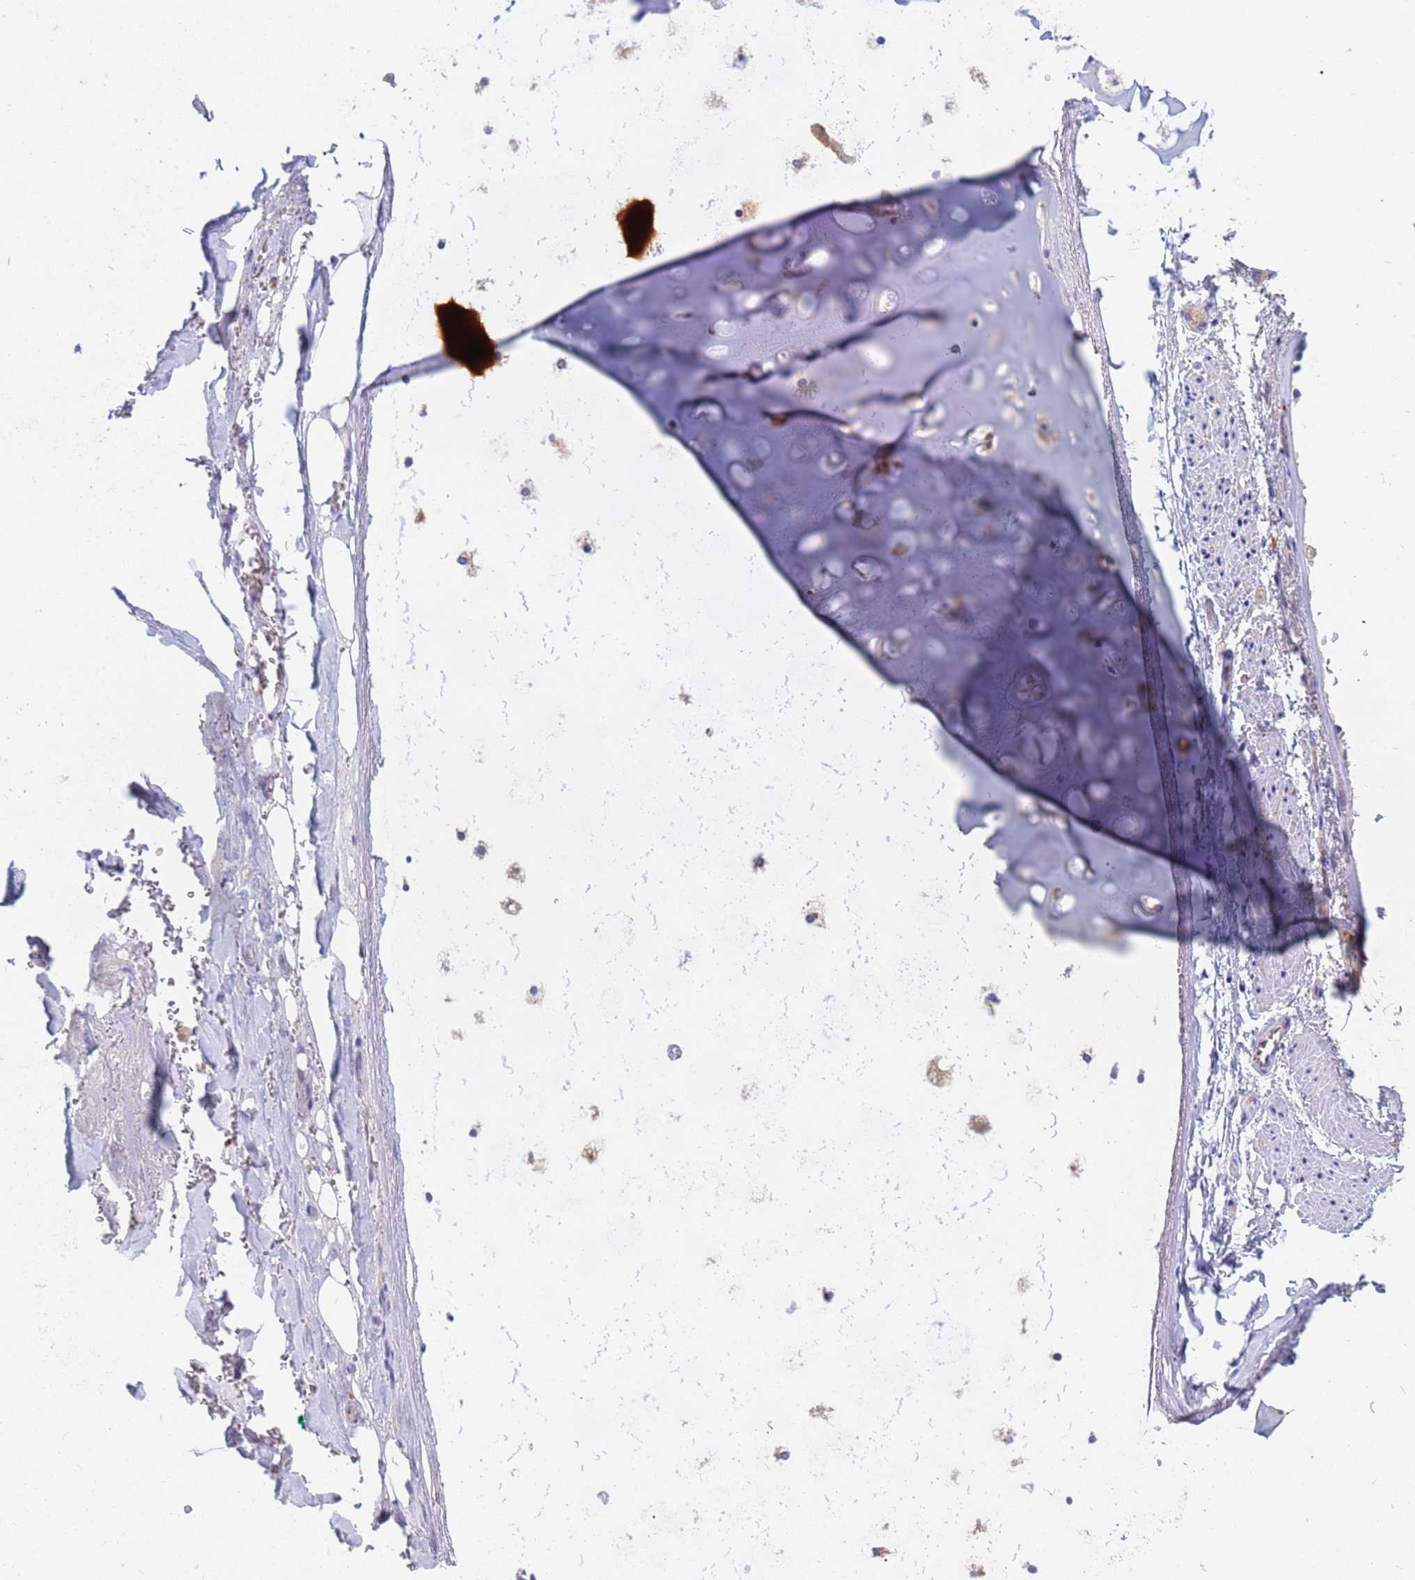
{"staining": {"intensity": "negative", "quantity": "none", "location": "none"}, "tissue": "adipose tissue", "cell_type": "Adipocytes", "image_type": "normal", "snomed": [{"axis": "morphology", "description": "Normal tissue, NOS"}, {"axis": "topography", "description": "Cartilage tissue"}], "caption": "Immunohistochemistry (IHC) photomicrograph of unremarkable adipose tissue stained for a protein (brown), which exhibits no expression in adipocytes.", "gene": "TTLL11", "patient": {"sex": "male", "age": 66}}